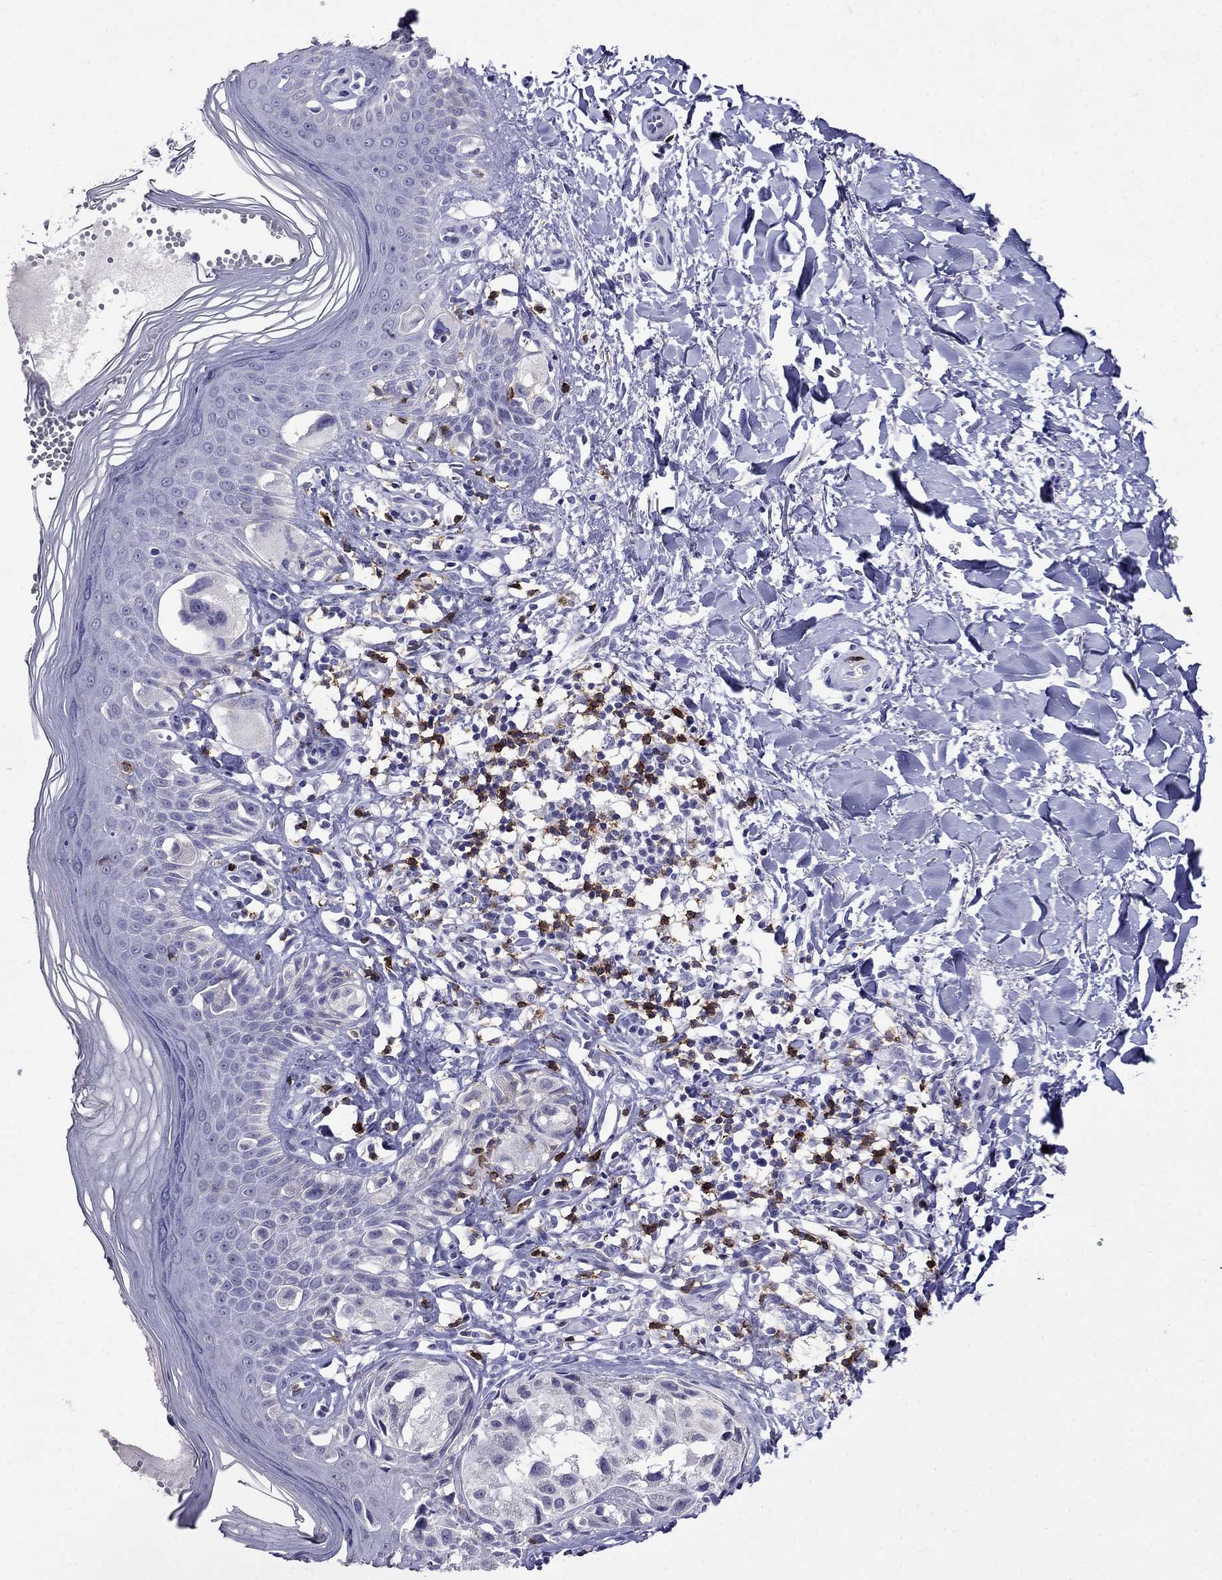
{"staining": {"intensity": "negative", "quantity": "none", "location": "none"}, "tissue": "melanoma", "cell_type": "Tumor cells", "image_type": "cancer", "snomed": [{"axis": "morphology", "description": "Malignant melanoma, NOS"}, {"axis": "topography", "description": "Skin"}], "caption": "The photomicrograph displays no significant positivity in tumor cells of melanoma.", "gene": "CD8B", "patient": {"sex": "female", "age": 73}}